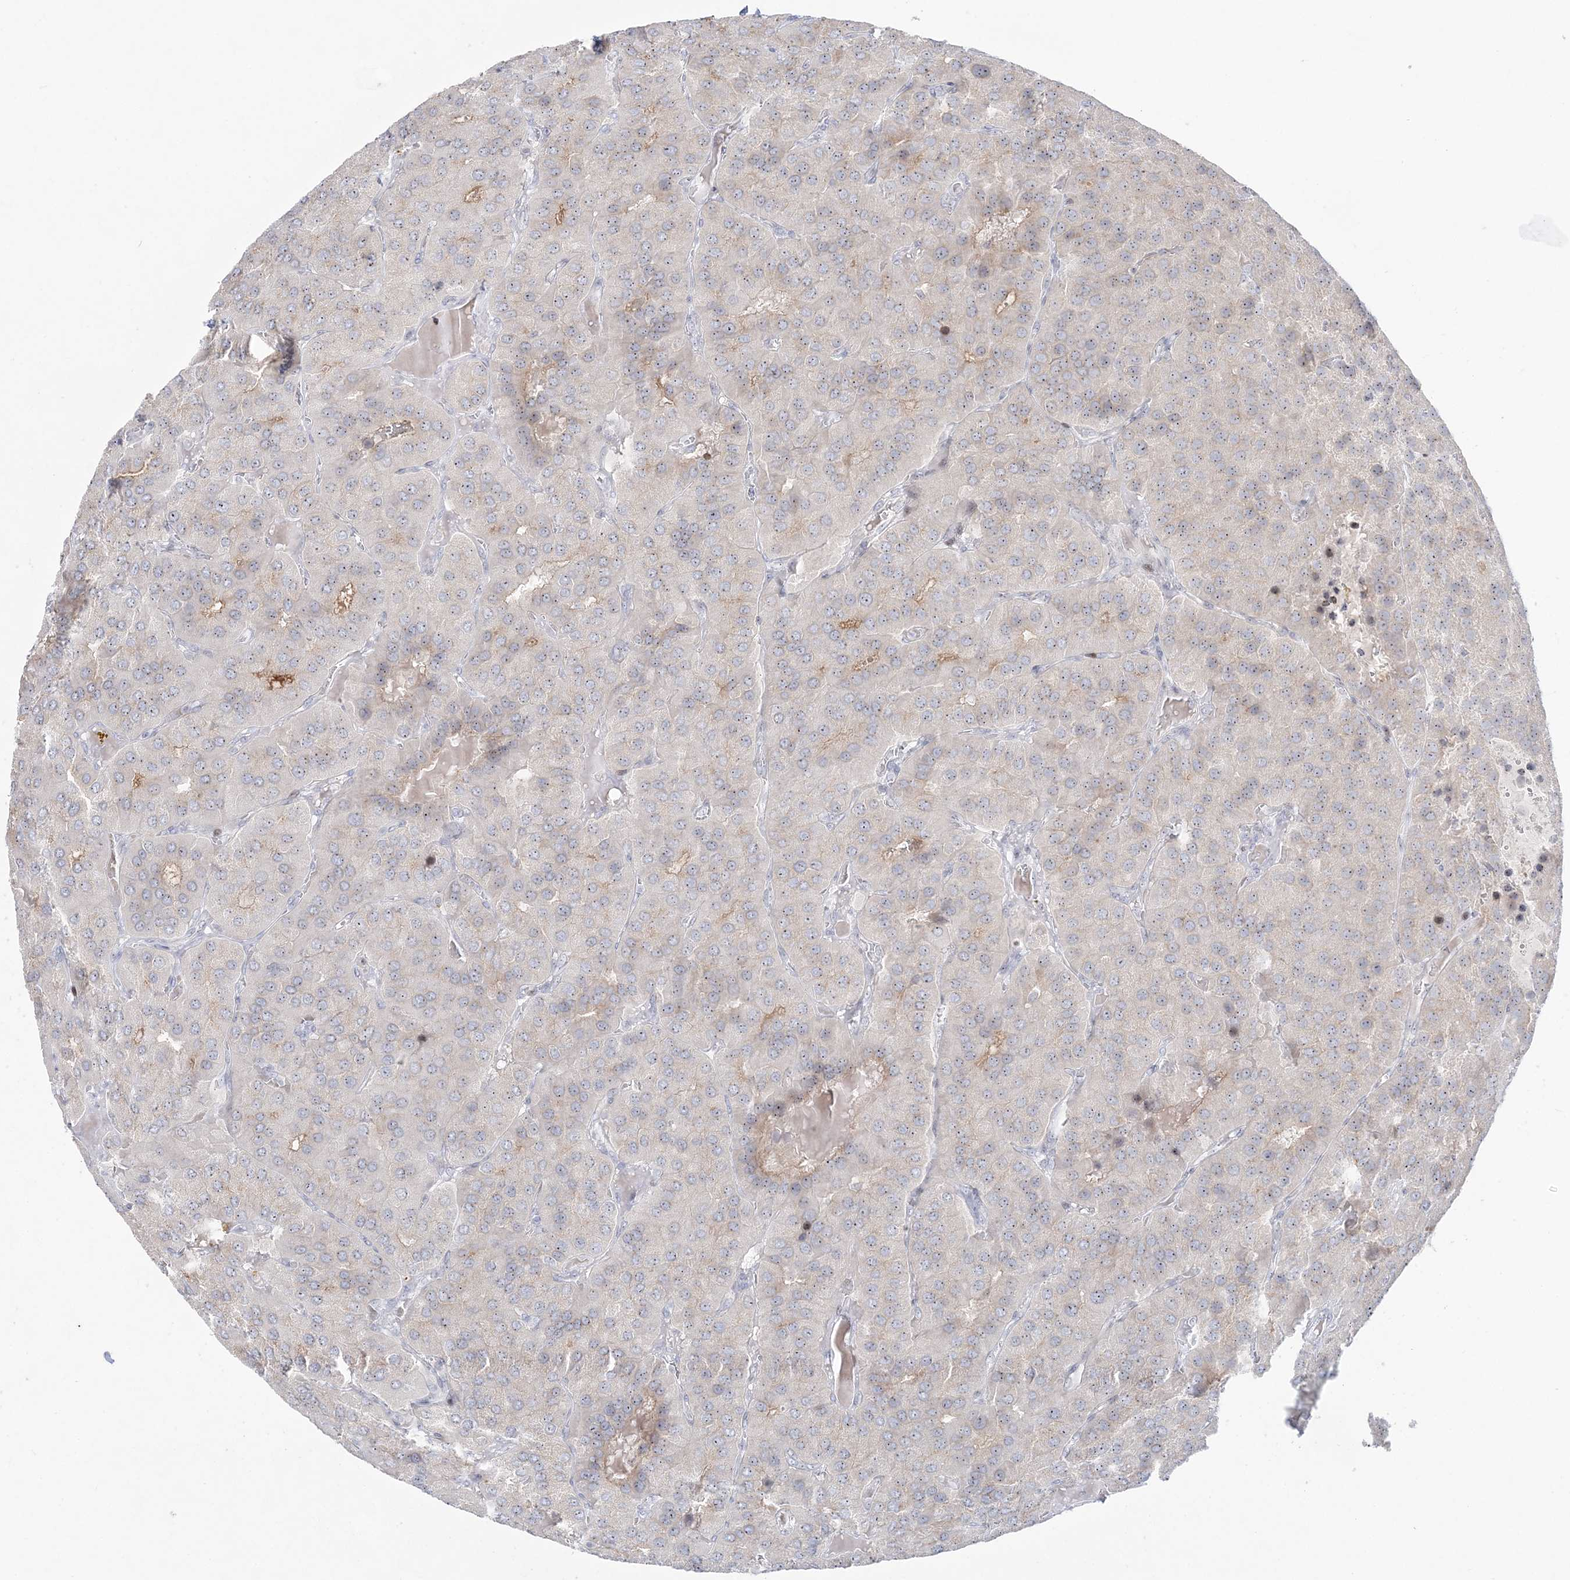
{"staining": {"intensity": "weak", "quantity": "25%-75%", "location": "cytoplasmic/membranous,nuclear"}, "tissue": "parathyroid gland", "cell_type": "Glandular cells", "image_type": "normal", "snomed": [{"axis": "morphology", "description": "Normal tissue, NOS"}, {"axis": "morphology", "description": "Adenoma, NOS"}, {"axis": "topography", "description": "Parathyroid gland"}], "caption": "Immunohistochemistry (IHC) micrograph of normal parathyroid gland: parathyroid gland stained using immunohistochemistry displays low levels of weak protein expression localized specifically in the cytoplasmic/membranous,nuclear of glandular cells, appearing as a cytoplasmic/membranous,nuclear brown color.", "gene": "SH3BP4", "patient": {"sex": "female", "age": 86}}